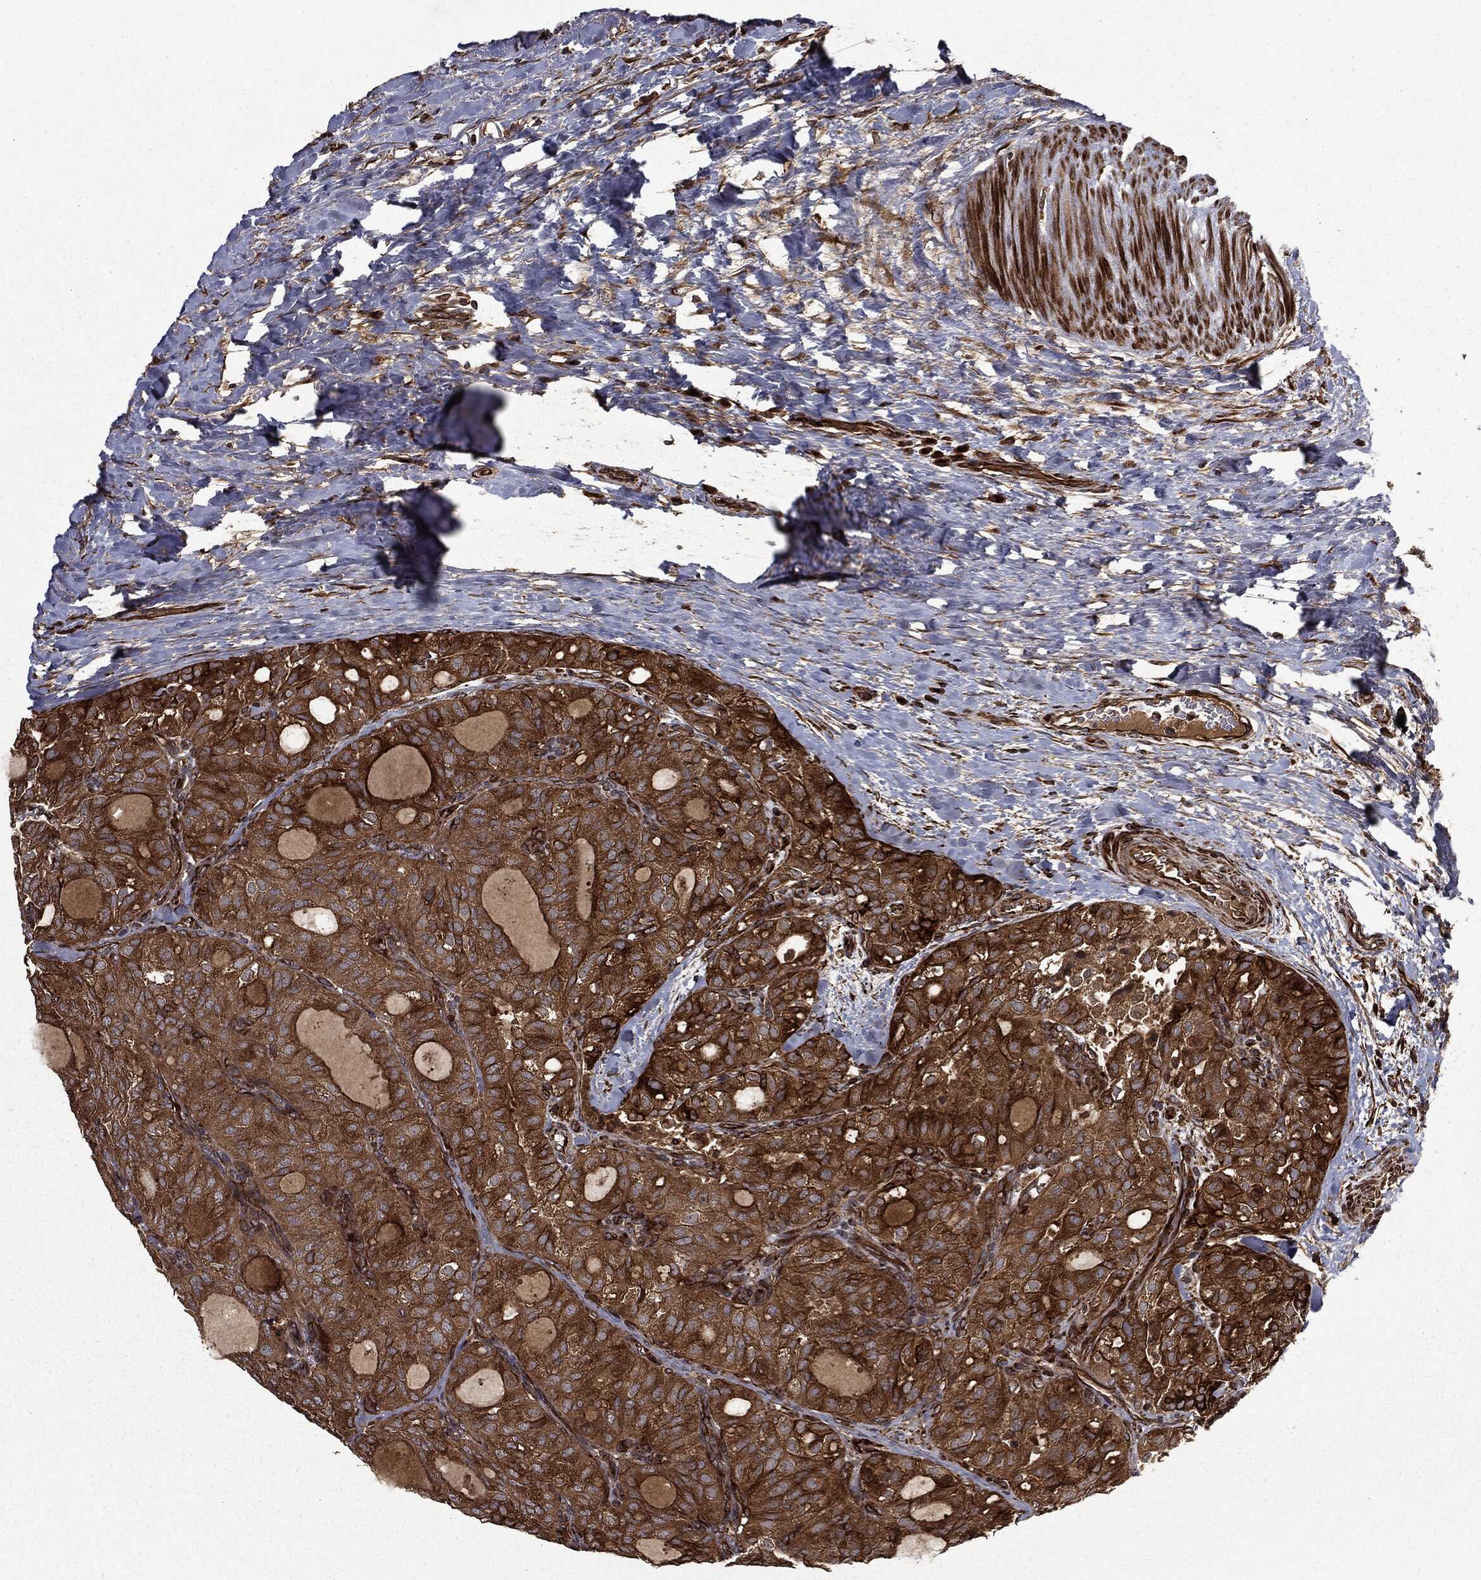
{"staining": {"intensity": "strong", "quantity": ">75%", "location": "cytoplasmic/membranous"}, "tissue": "thyroid cancer", "cell_type": "Tumor cells", "image_type": "cancer", "snomed": [{"axis": "morphology", "description": "Follicular adenoma carcinoma, NOS"}, {"axis": "topography", "description": "Thyroid gland"}], "caption": "Protein expression analysis of thyroid follicular adenoma carcinoma demonstrates strong cytoplasmic/membranous positivity in approximately >75% of tumor cells. (Brightfield microscopy of DAB IHC at high magnification).", "gene": "HTT", "patient": {"sex": "male", "age": 75}}